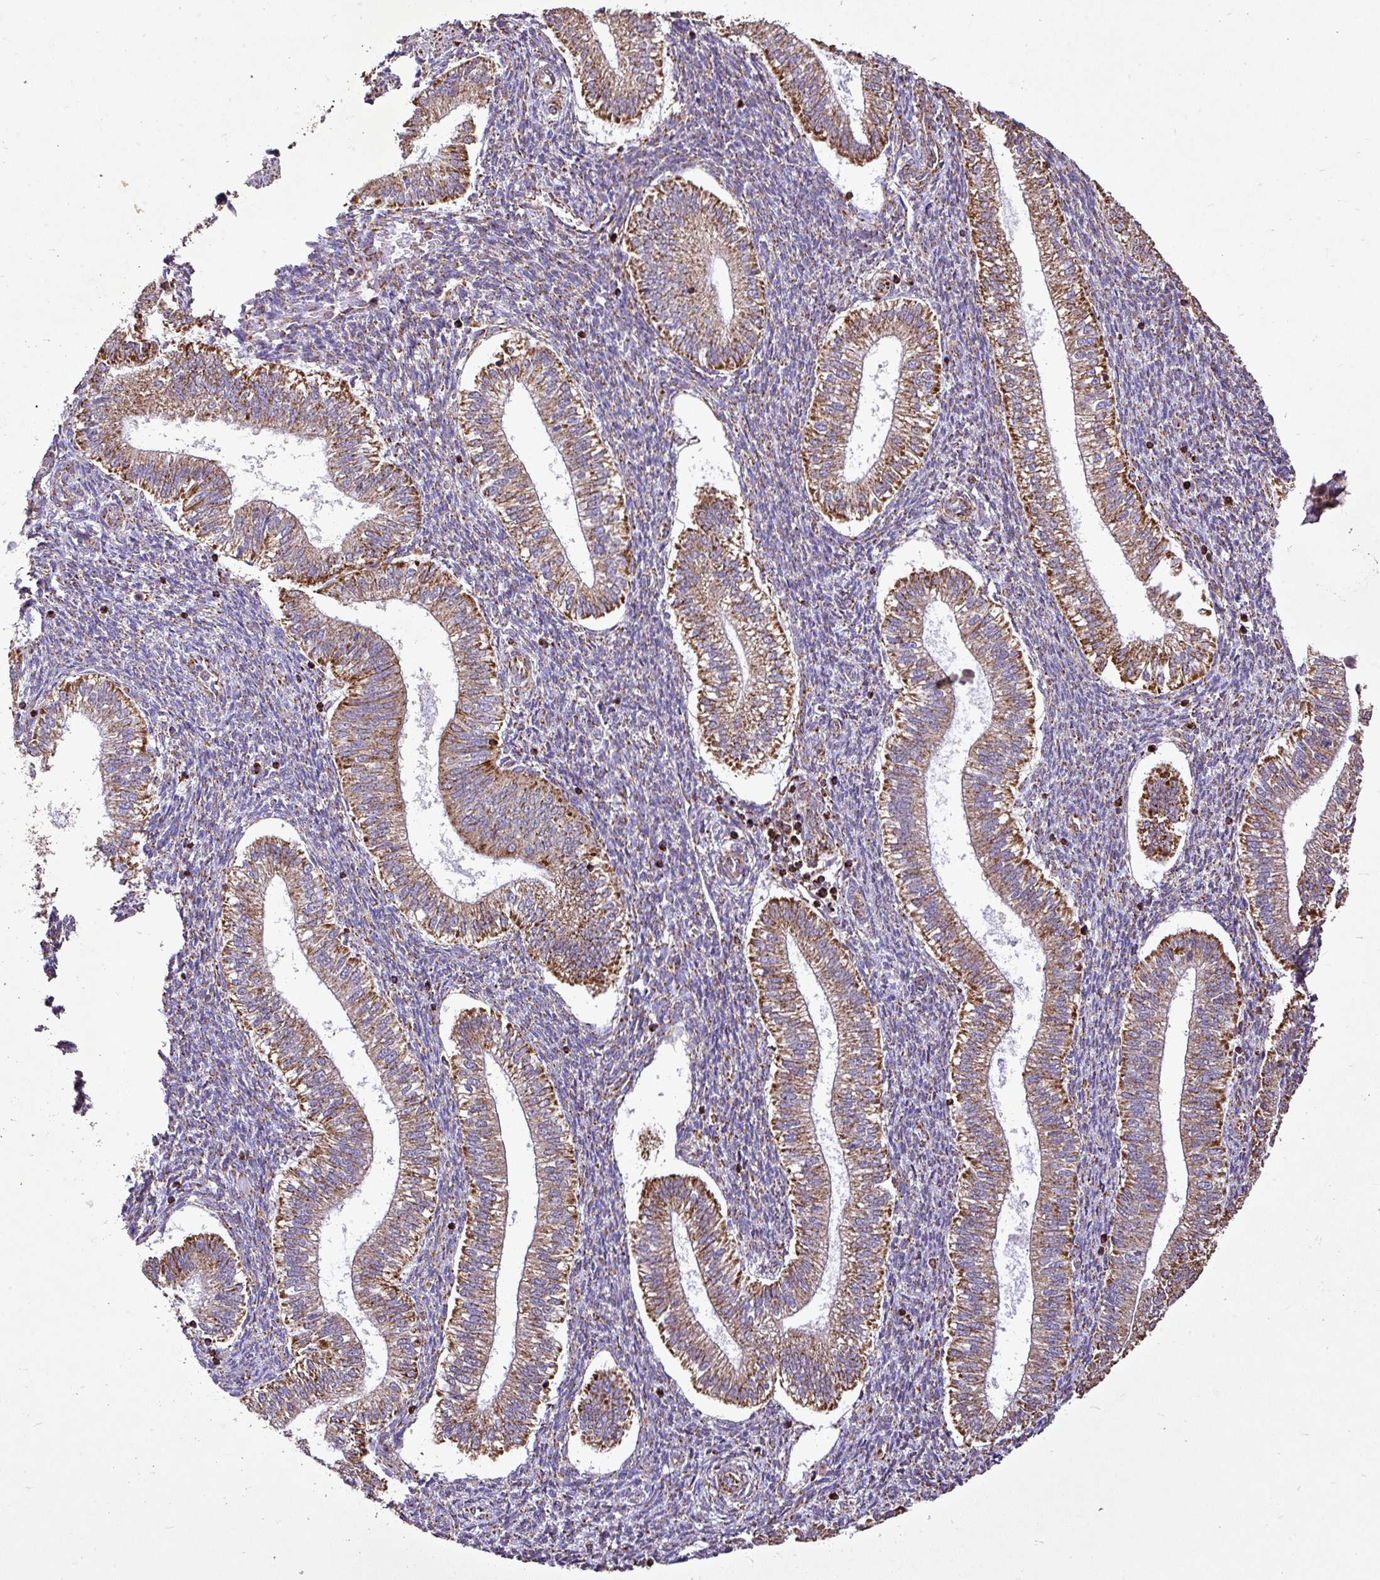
{"staining": {"intensity": "moderate", "quantity": "25%-75%", "location": "cytoplasmic/membranous"}, "tissue": "endometrium", "cell_type": "Cells in endometrial stroma", "image_type": "normal", "snomed": [{"axis": "morphology", "description": "Normal tissue, NOS"}, {"axis": "topography", "description": "Endometrium"}], "caption": "Unremarkable endometrium was stained to show a protein in brown. There is medium levels of moderate cytoplasmic/membranous positivity in approximately 25%-75% of cells in endometrial stroma.", "gene": "AGK", "patient": {"sex": "female", "age": 25}}